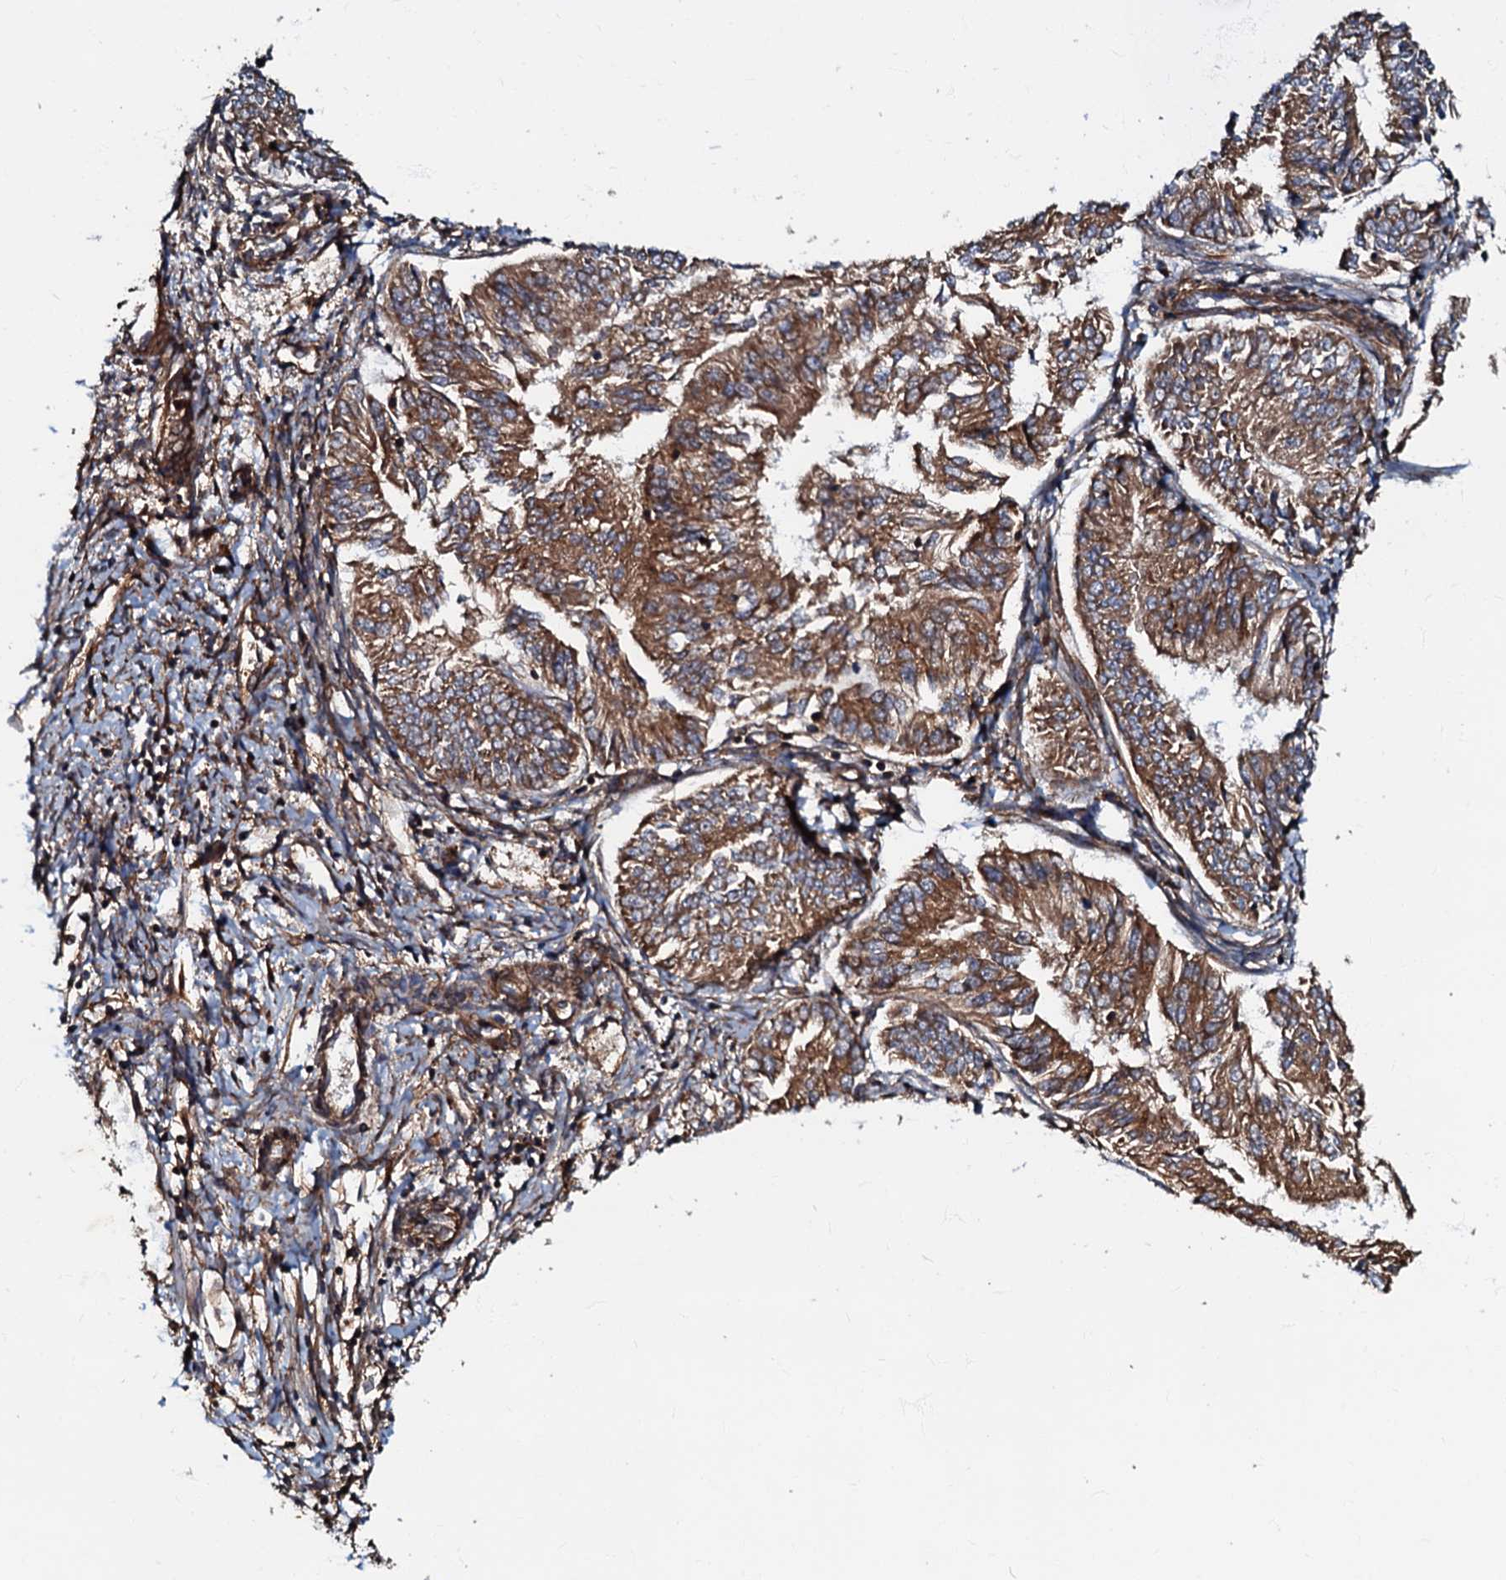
{"staining": {"intensity": "moderate", "quantity": ">75%", "location": "cytoplasmic/membranous"}, "tissue": "endometrial cancer", "cell_type": "Tumor cells", "image_type": "cancer", "snomed": [{"axis": "morphology", "description": "Adenocarcinoma, NOS"}, {"axis": "topography", "description": "Endometrium"}], "caption": "Protein staining shows moderate cytoplasmic/membranous positivity in approximately >75% of tumor cells in adenocarcinoma (endometrial).", "gene": "BLOC1S6", "patient": {"sex": "female", "age": 58}}